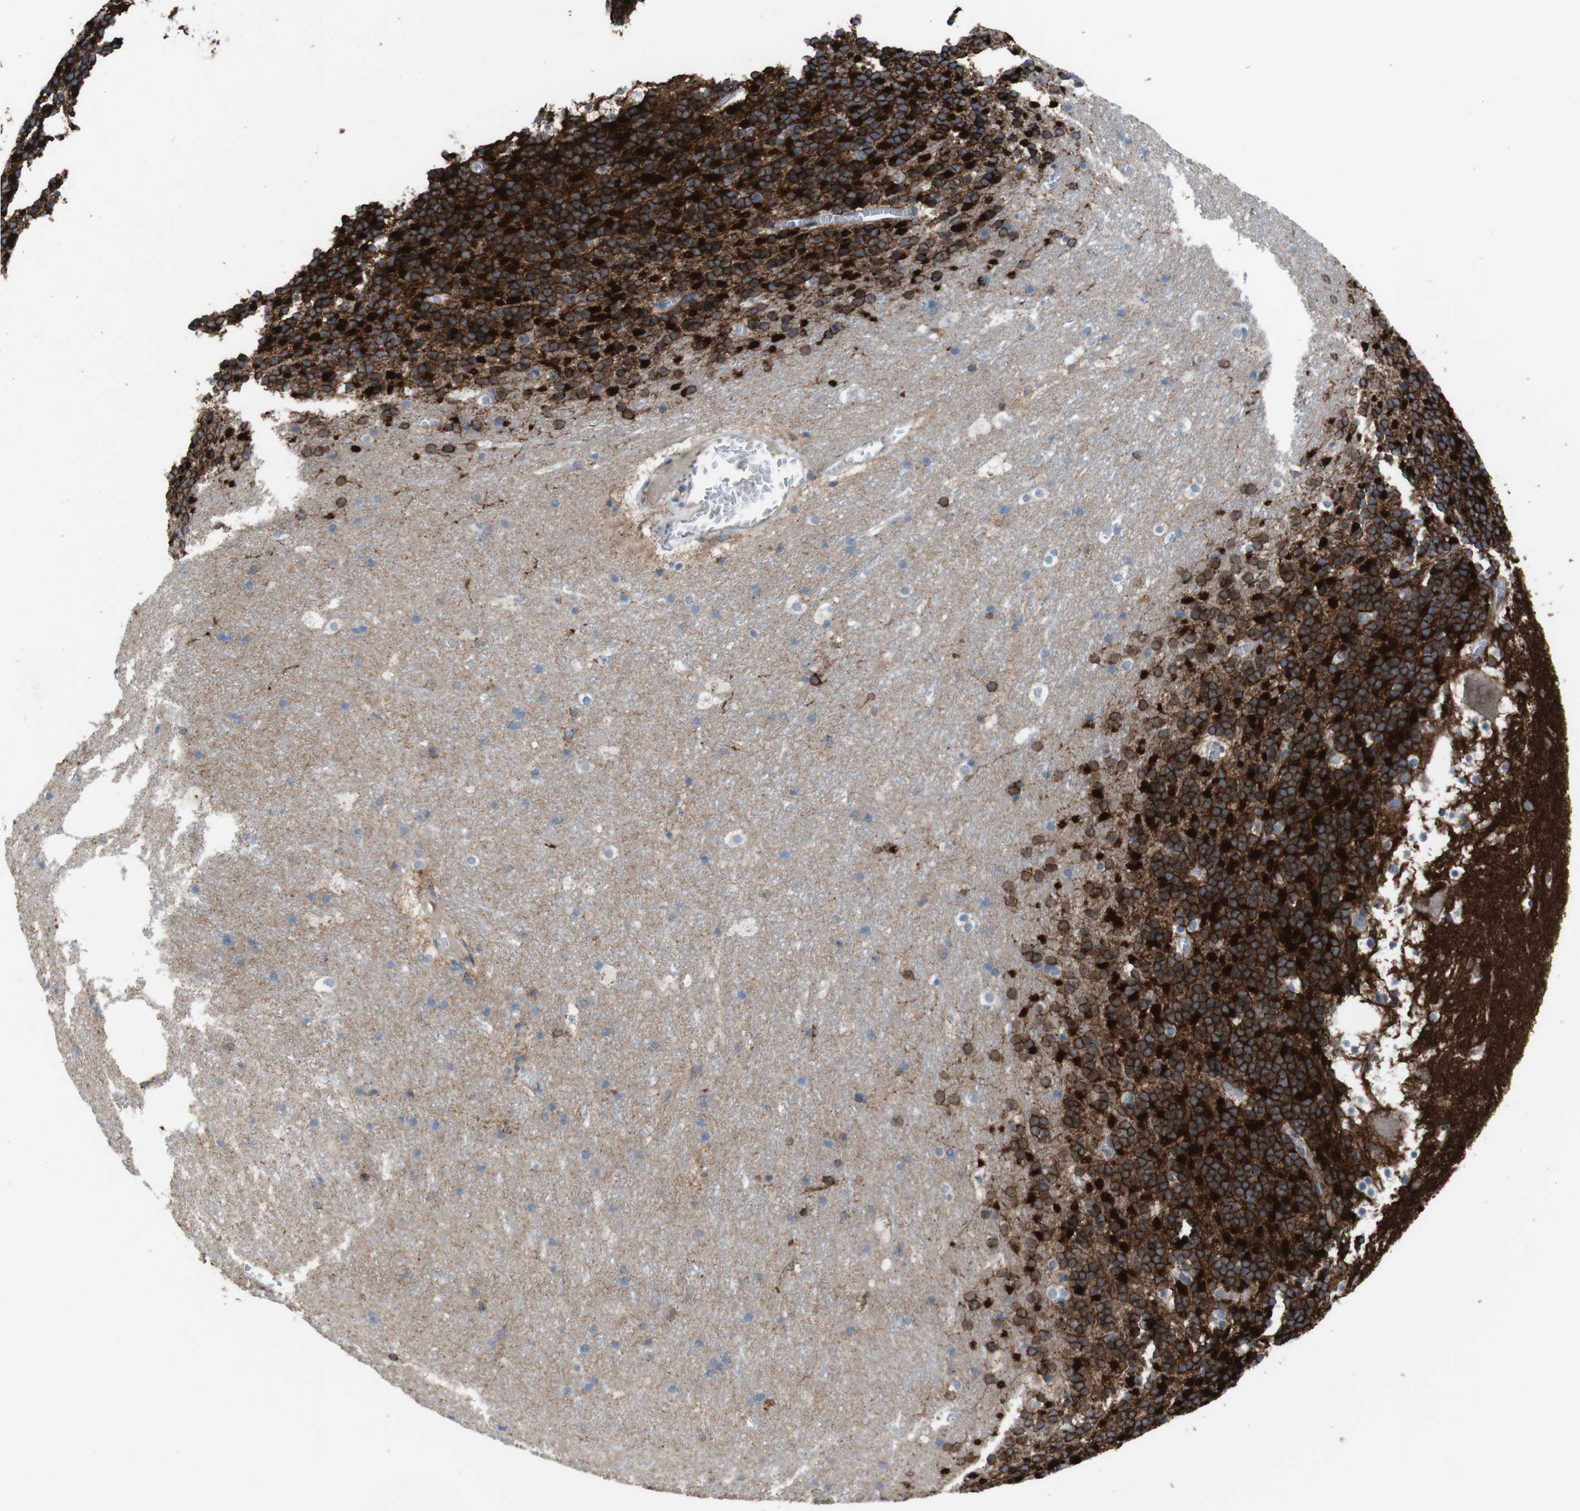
{"staining": {"intensity": "strong", "quantity": ">75%", "location": "cytoplasmic/membranous"}, "tissue": "cerebellum", "cell_type": "Cells in granular layer", "image_type": "normal", "snomed": [{"axis": "morphology", "description": "Normal tissue, NOS"}, {"axis": "topography", "description": "Cerebellum"}], "caption": "Protein expression by IHC shows strong cytoplasmic/membranous expression in about >75% of cells in granular layer in benign cerebellum.", "gene": "ATP2B1", "patient": {"sex": "male", "age": 45}}